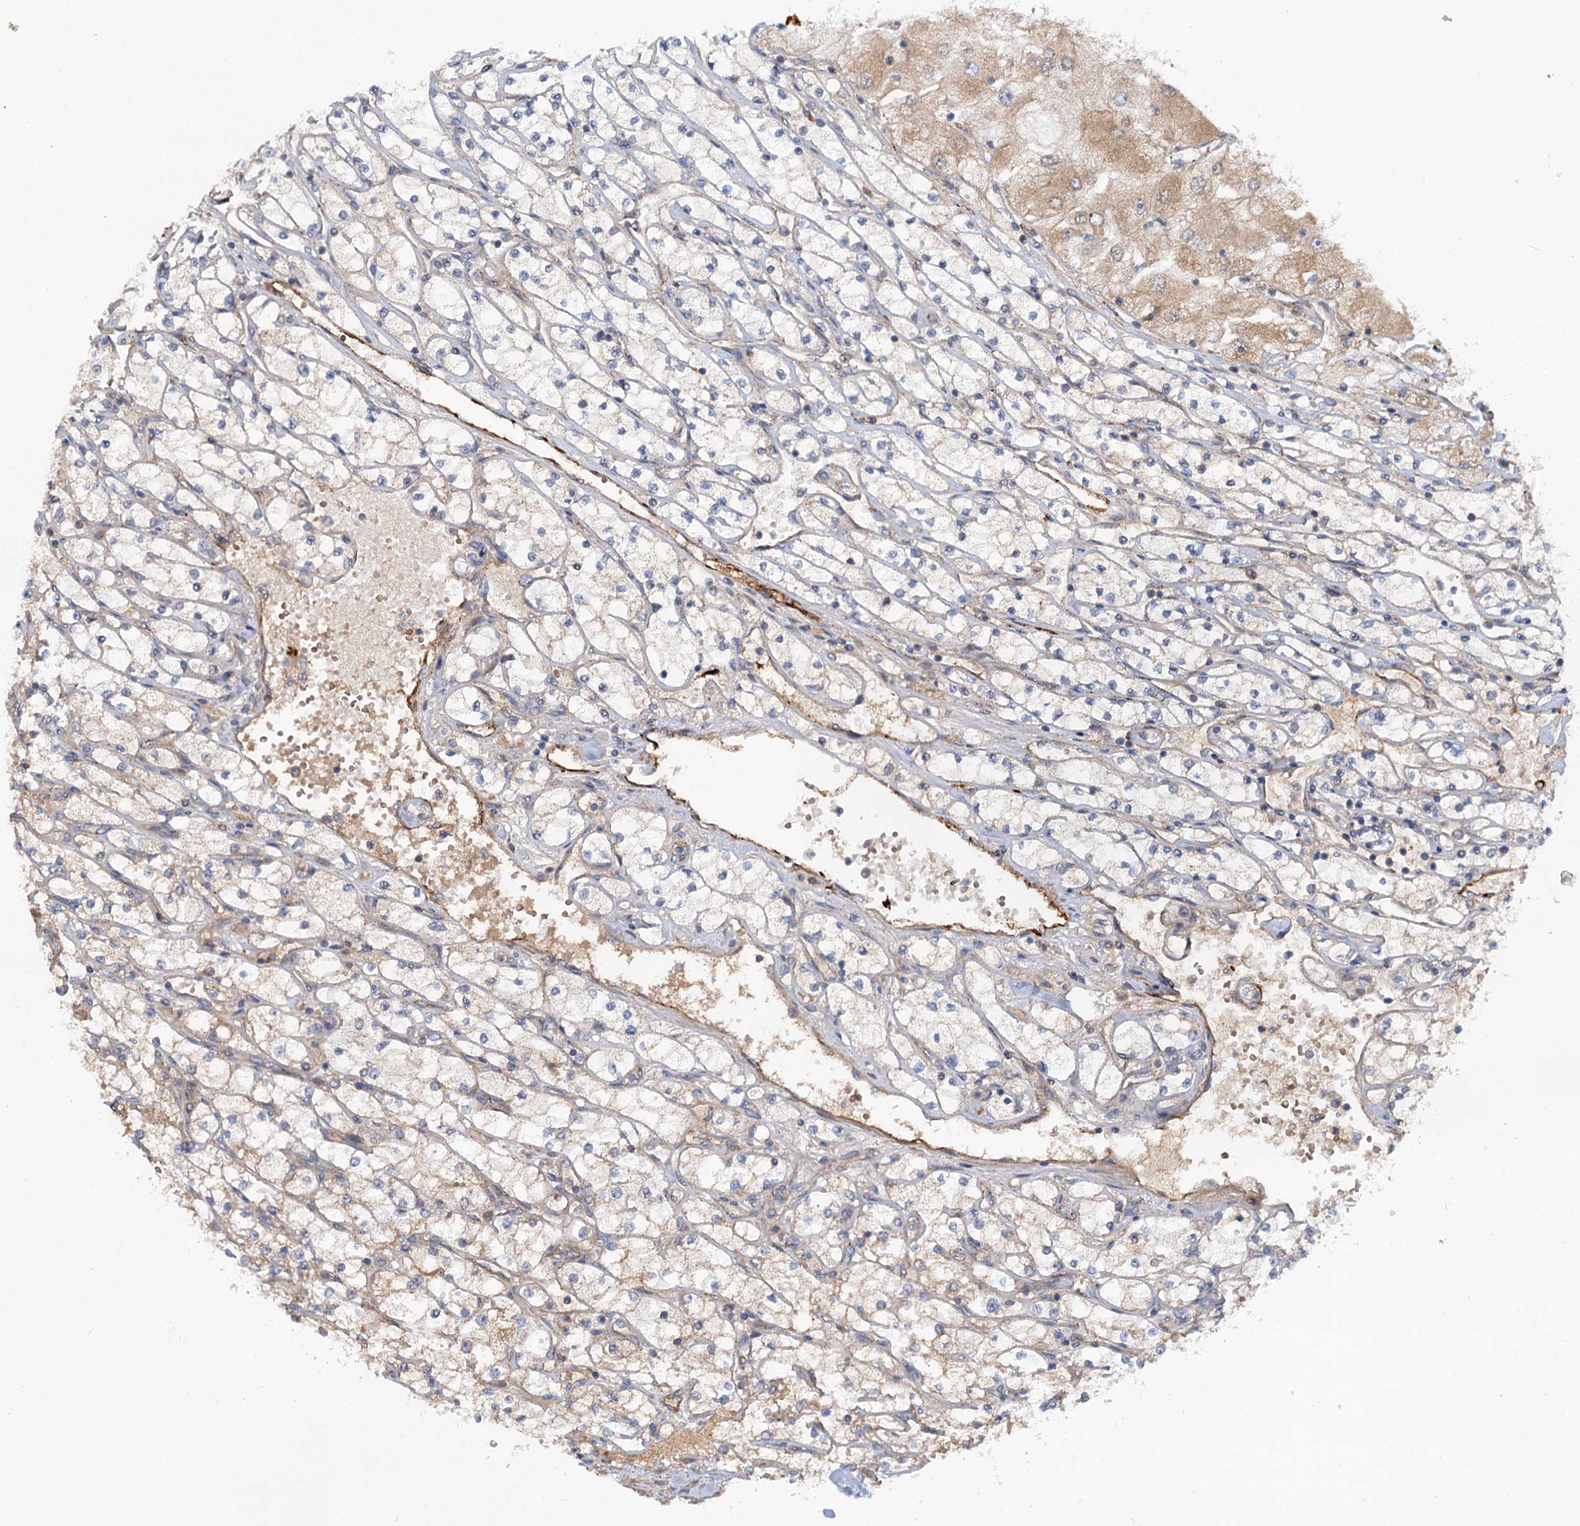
{"staining": {"intensity": "weak", "quantity": "<25%", "location": "cytoplasmic/membranous"}, "tissue": "renal cancer", "cell_type": "Tumor cells", "image_type": "cancer", "snomed": [{"axis": "morphology", "description": "Adenocarcinoma, NOS"}, {"axis": "topography", "description": "Kidney"}], "caption": "Adenocarcinoma (renal) stained for a protein using immunohistochemistry (IHC) shows no expression tumor cells.", "gene": "ADGRG4", "patient": {"sex": "male", "age": 80}}